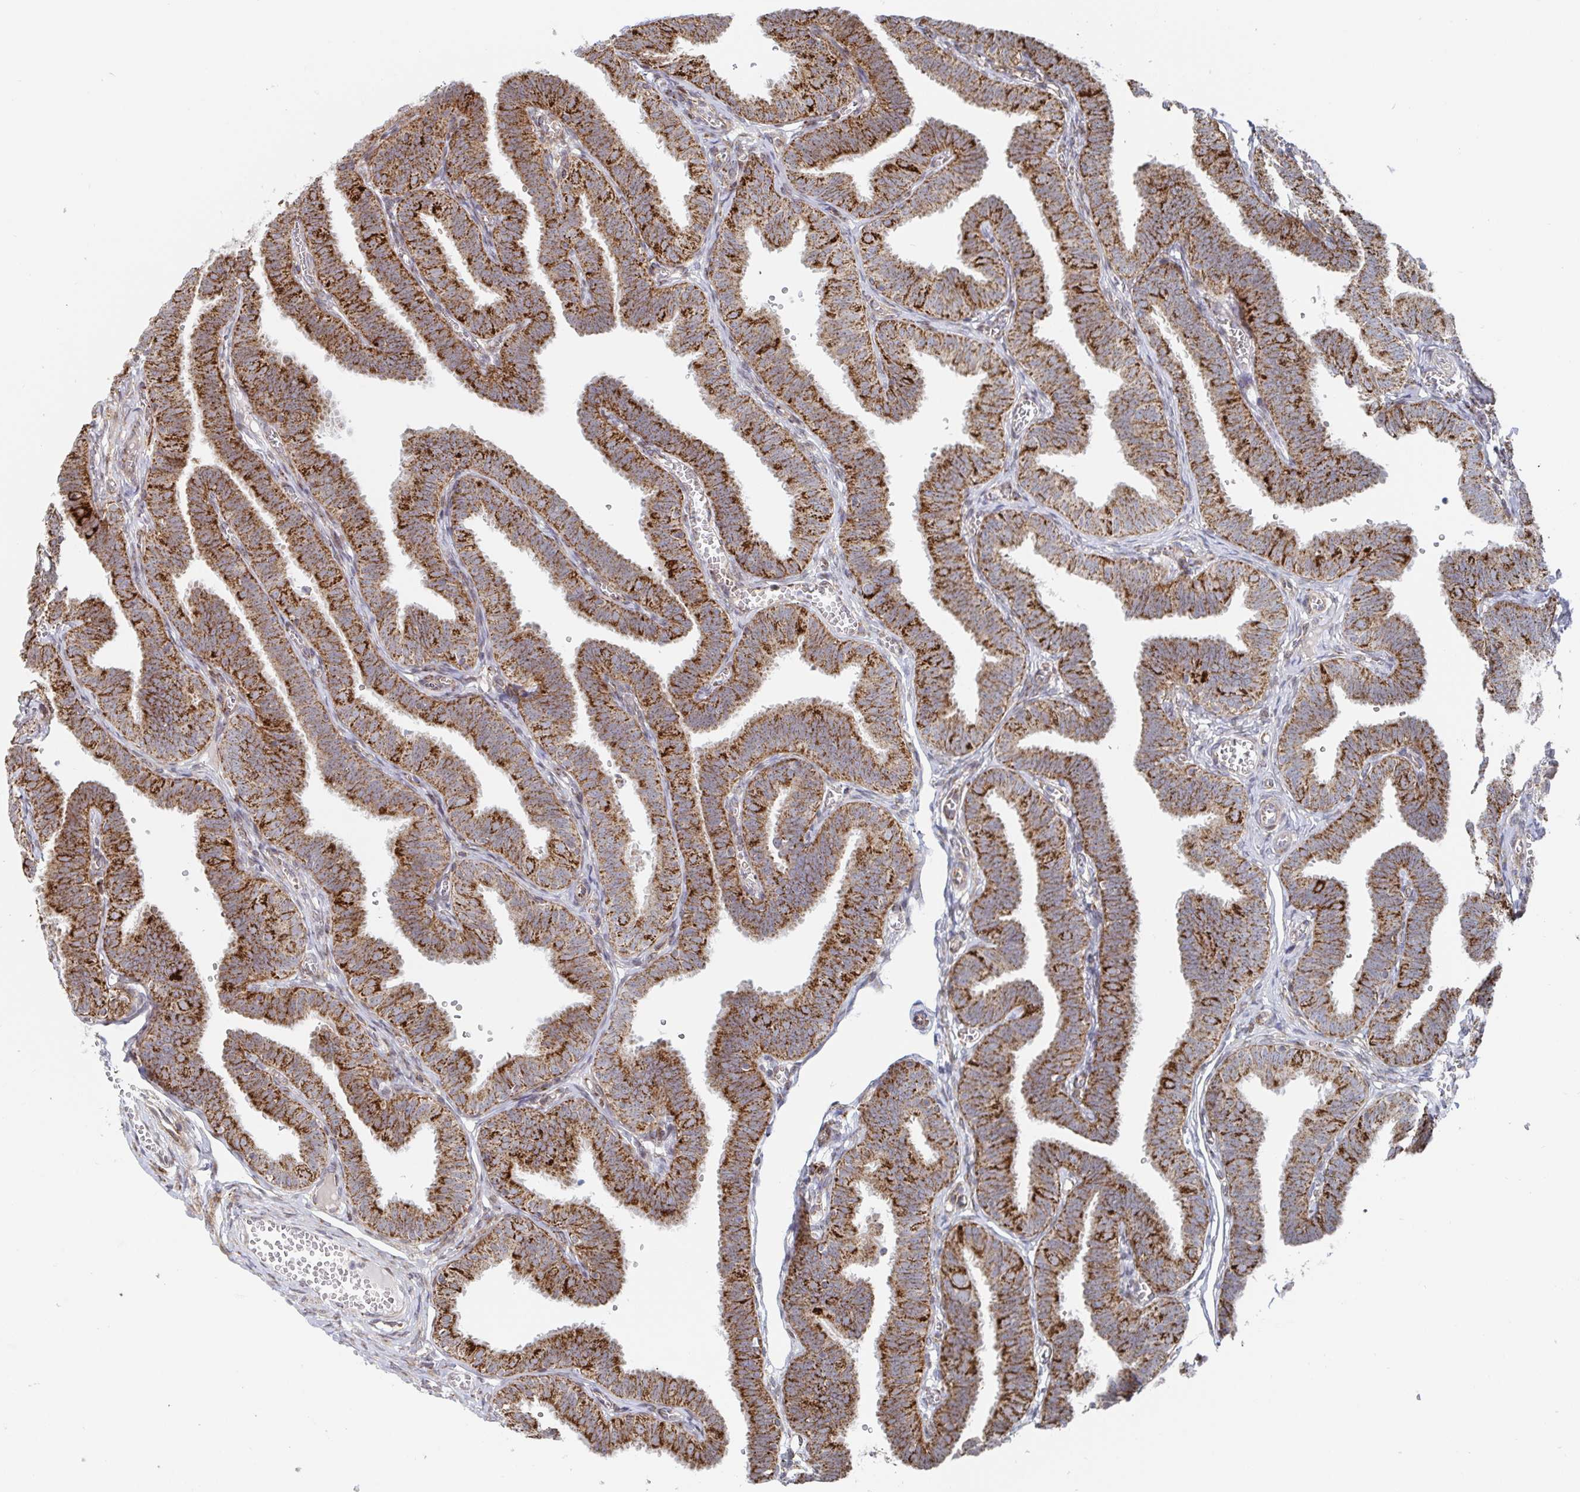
{"staining": {"intensity": "strong", "quantity": ">75%", "location": "cytoplasmic/membranous"}, "tissue": "fallopian tube", "cell_type": "Glandular cells", "image_type": "normal", "snomed": [{"axis": "morphology", "description": "Normal tissue, NOS"}, {"axis": "topography", "description": "Fallopian tube"}], "caption": "This micrograph reveals immunohistochemistry staining of benign human fallopian tube, with high strong cytoplasmic/membranous positivity in about >75% of glandular cells.", "gene": "STARD8", "patient": {"sex": "female", "age": 25}}